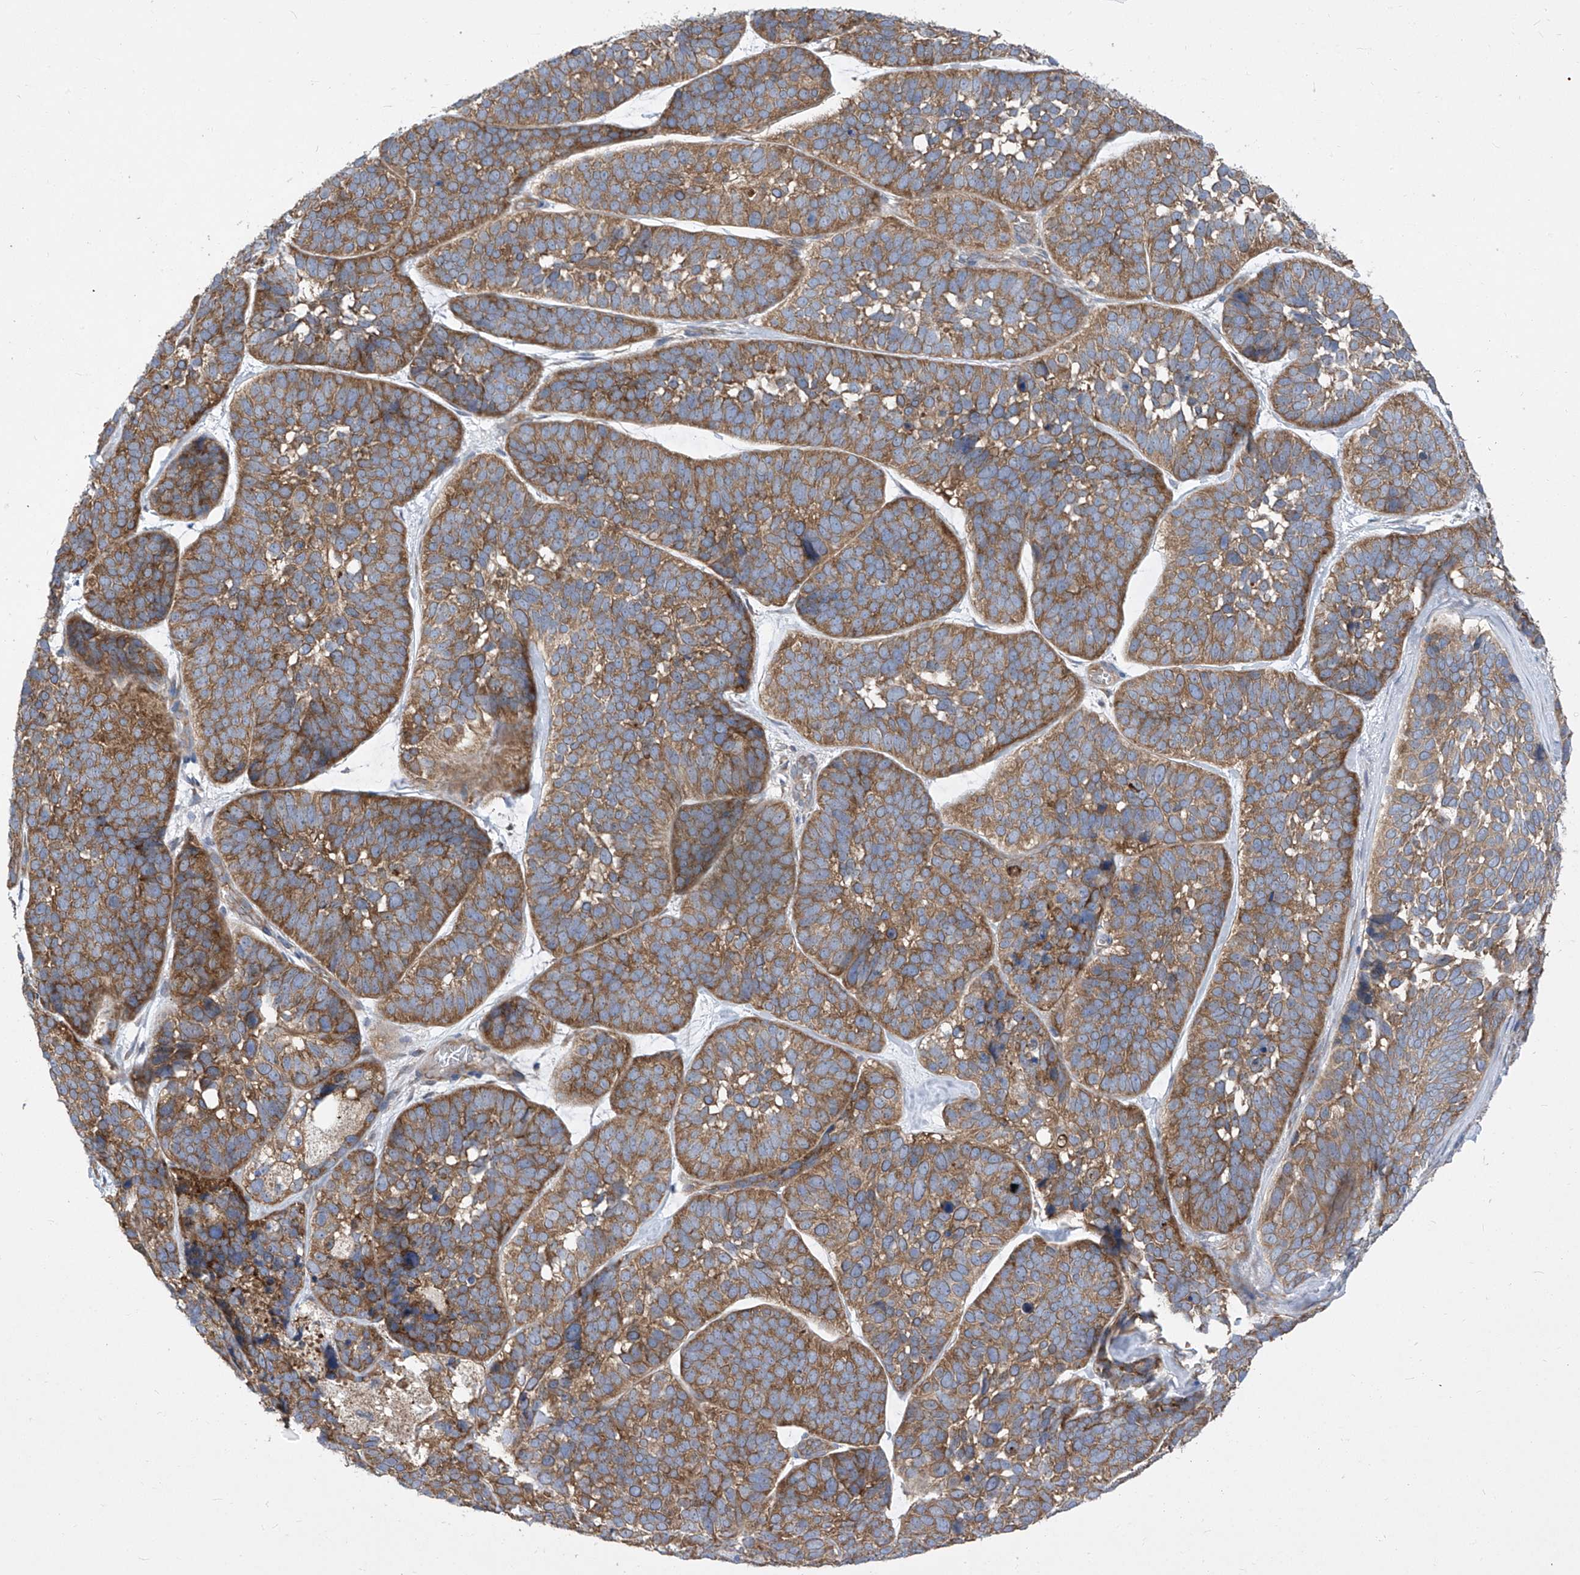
{"staining": {"intensity": "moderate", "quantity": ">75%", "location": "cytoplasmic/membranous"}, "tissue": "skin cancer", "cell_type": "Tumor cells", "image_type": "cancer", "snomed": [{"axis": "morphology", "description": "Basal cell carcinoma"}, {"axis": "topography", "description": "Skin"}], "caption": "Protein expression by IHC exhibits moderate cytoplasmic/membranous expression in approximately >75% of tumor cells in basal cell carcinoma (skin).", "gene": "EIF3M", "patient": {"sex": "male", "age": 62}}